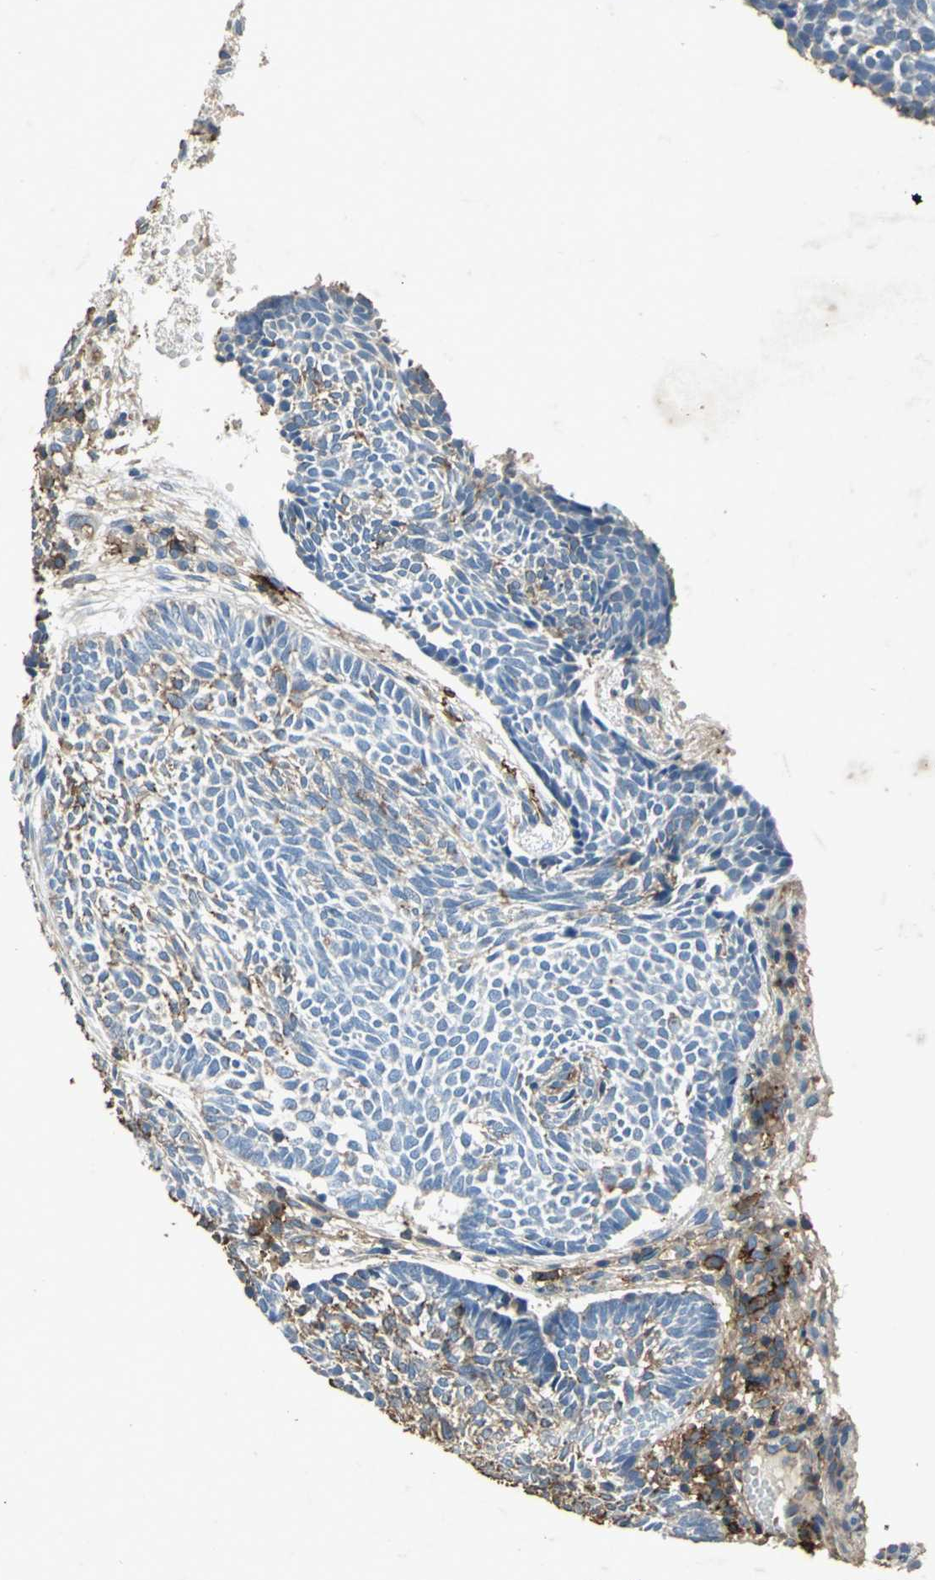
{"staining": {"intensity": "moderate", "quantity": "<25%", "location": "cytoplasmic/membranous"}, "tissue": "skin cancer", "cell_type": "Tumor cells", "image_type": "cancer", "snomed": [{"axis": "morphology", "description": "Normal tissue, NOS"}, {"axis": "morphology", "description": "Basal cell carcinoma"}, {"axis": "topography", "description": "Skin"}], "caption": "DAB immunohistochemical staining of human skin cancer exhibits moderate cytoplasmic/membranous protein staining in about <25% of tumor cells.", "gene": "CCR6", "patient": {"sex": "male", "age": 87}}